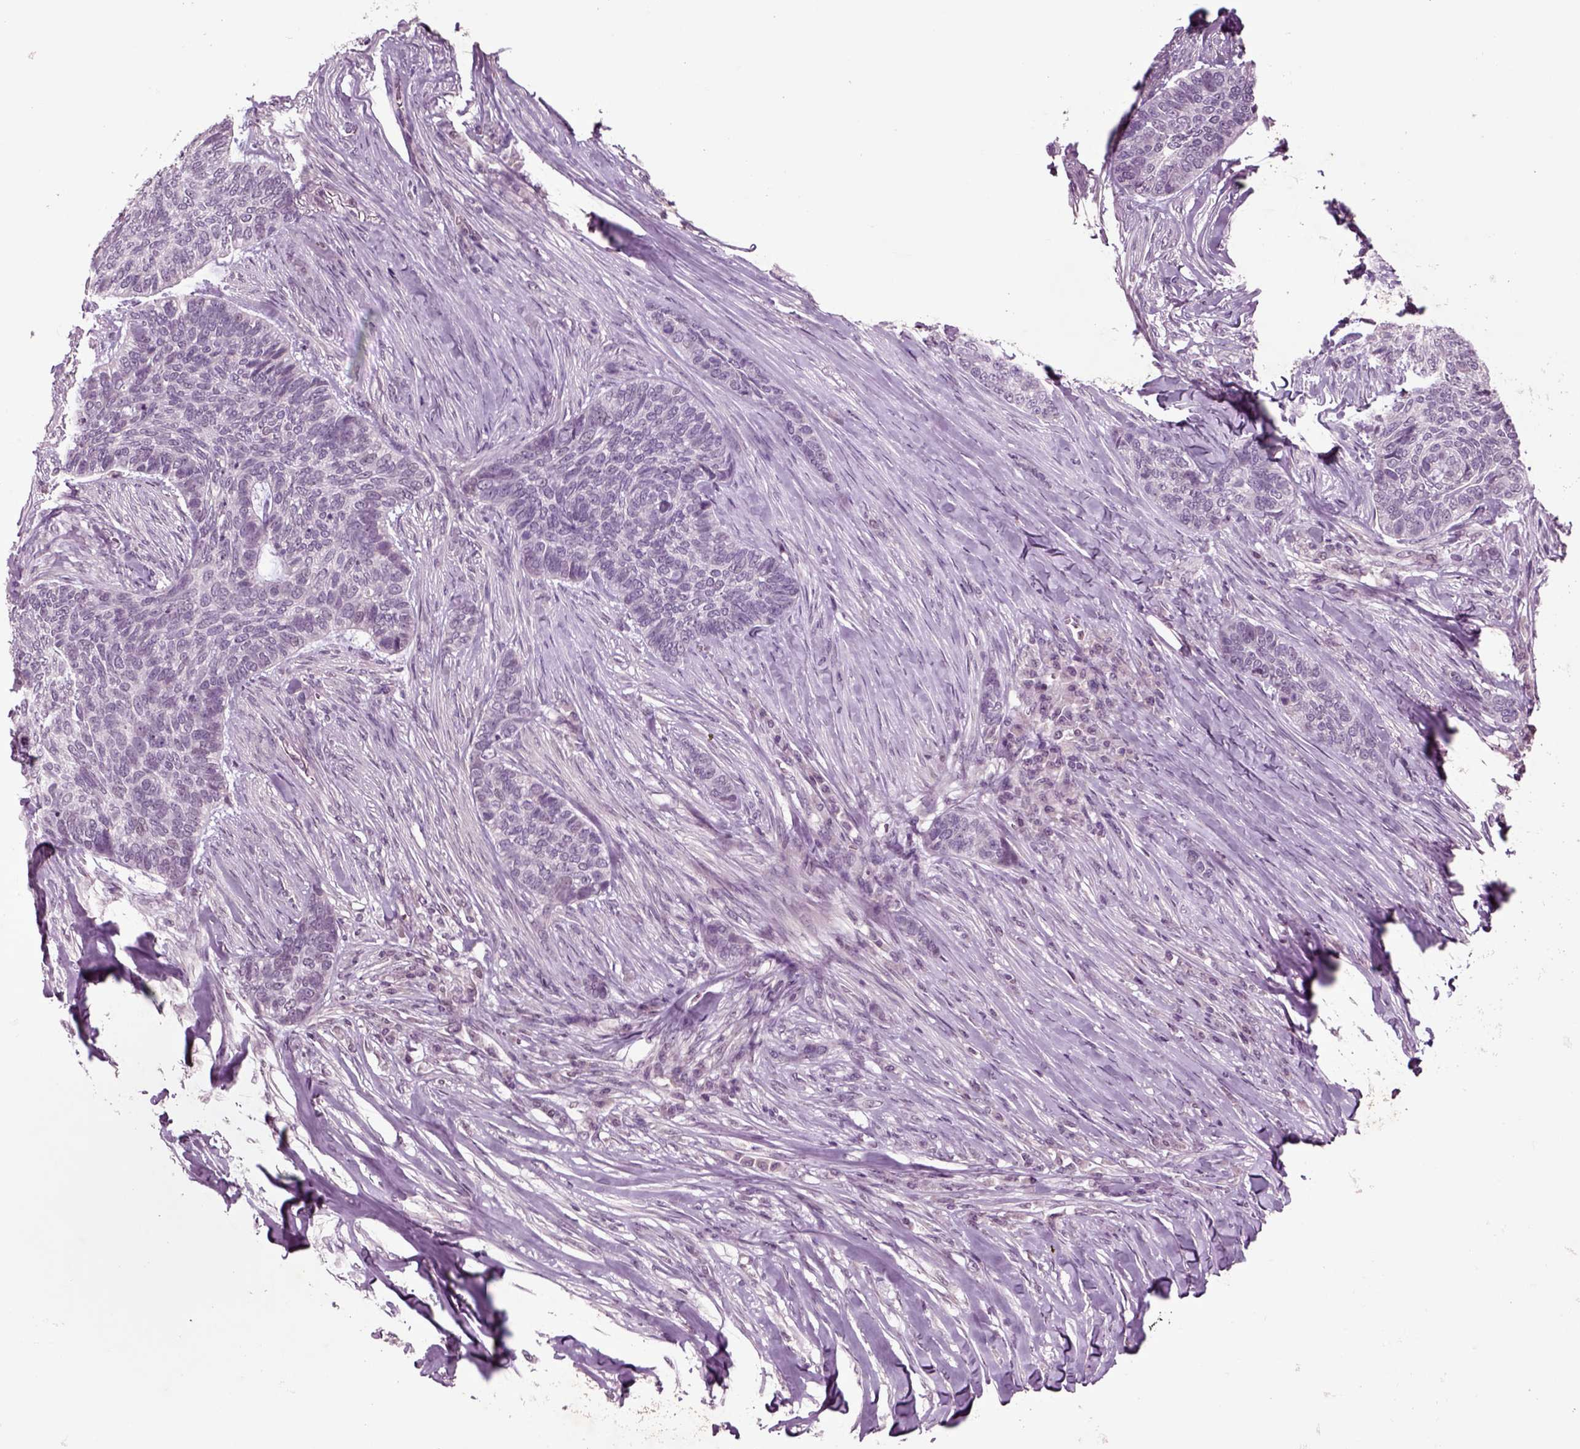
{"staining": {"intensity": "negative", "quantity": "none", "location": "none"}, "tissue": "skin cancer", "cell_type": "Tumor cells", "image_type": "cancer", "snomed": [{"axis": "morphology", "description": "Basal cell carcinoma"}, {"axis": "topography", "description": "Skin"}], "caption": "Tumor cells are negative for protein expression in human skin basal cell carcinoma.", "gene": "CHGB", "patient": {"sex": "female", "age": 69}}